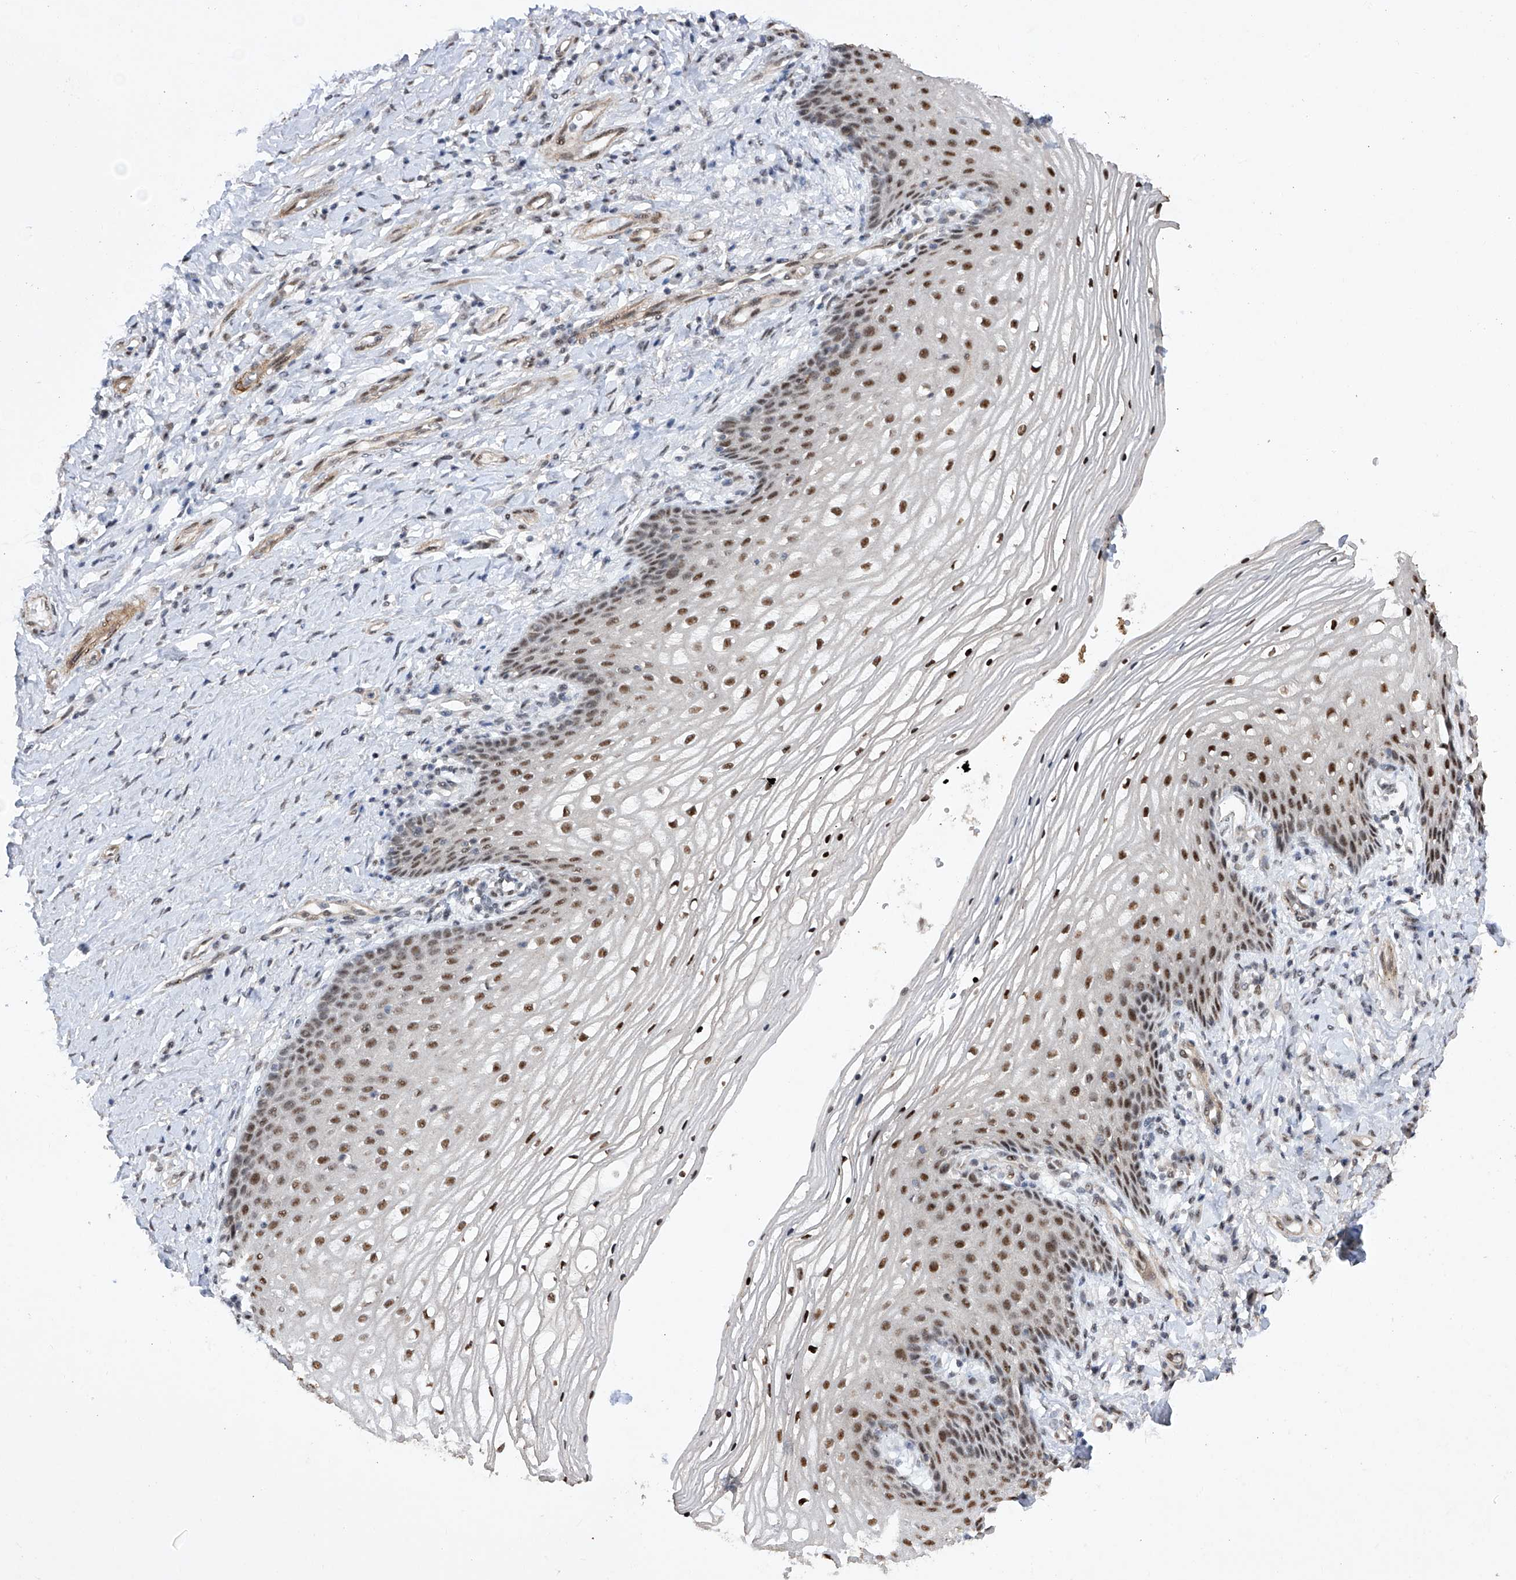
{"staining": {"intensity": "strong", "quantity": "25%-75%", "location": "nuclear"}, "tissue": "vagina", "cell_type": "Squamous epithelial cells", "image_type": "normal", "snomed": [{"axis": "morphology", "description": "Normal tissue, NOS"}, {"axis": "topography", "description": "Vagina"}], "caption": "Immunohistochemical staining of unremarkable human vagina displays 25%-75% levels of strong nuclear protein staining in approximately 25%-75% of squamous epithelial cells.", "gene": "NFATC4", "patient": {"sex": "female", "age": 60}}